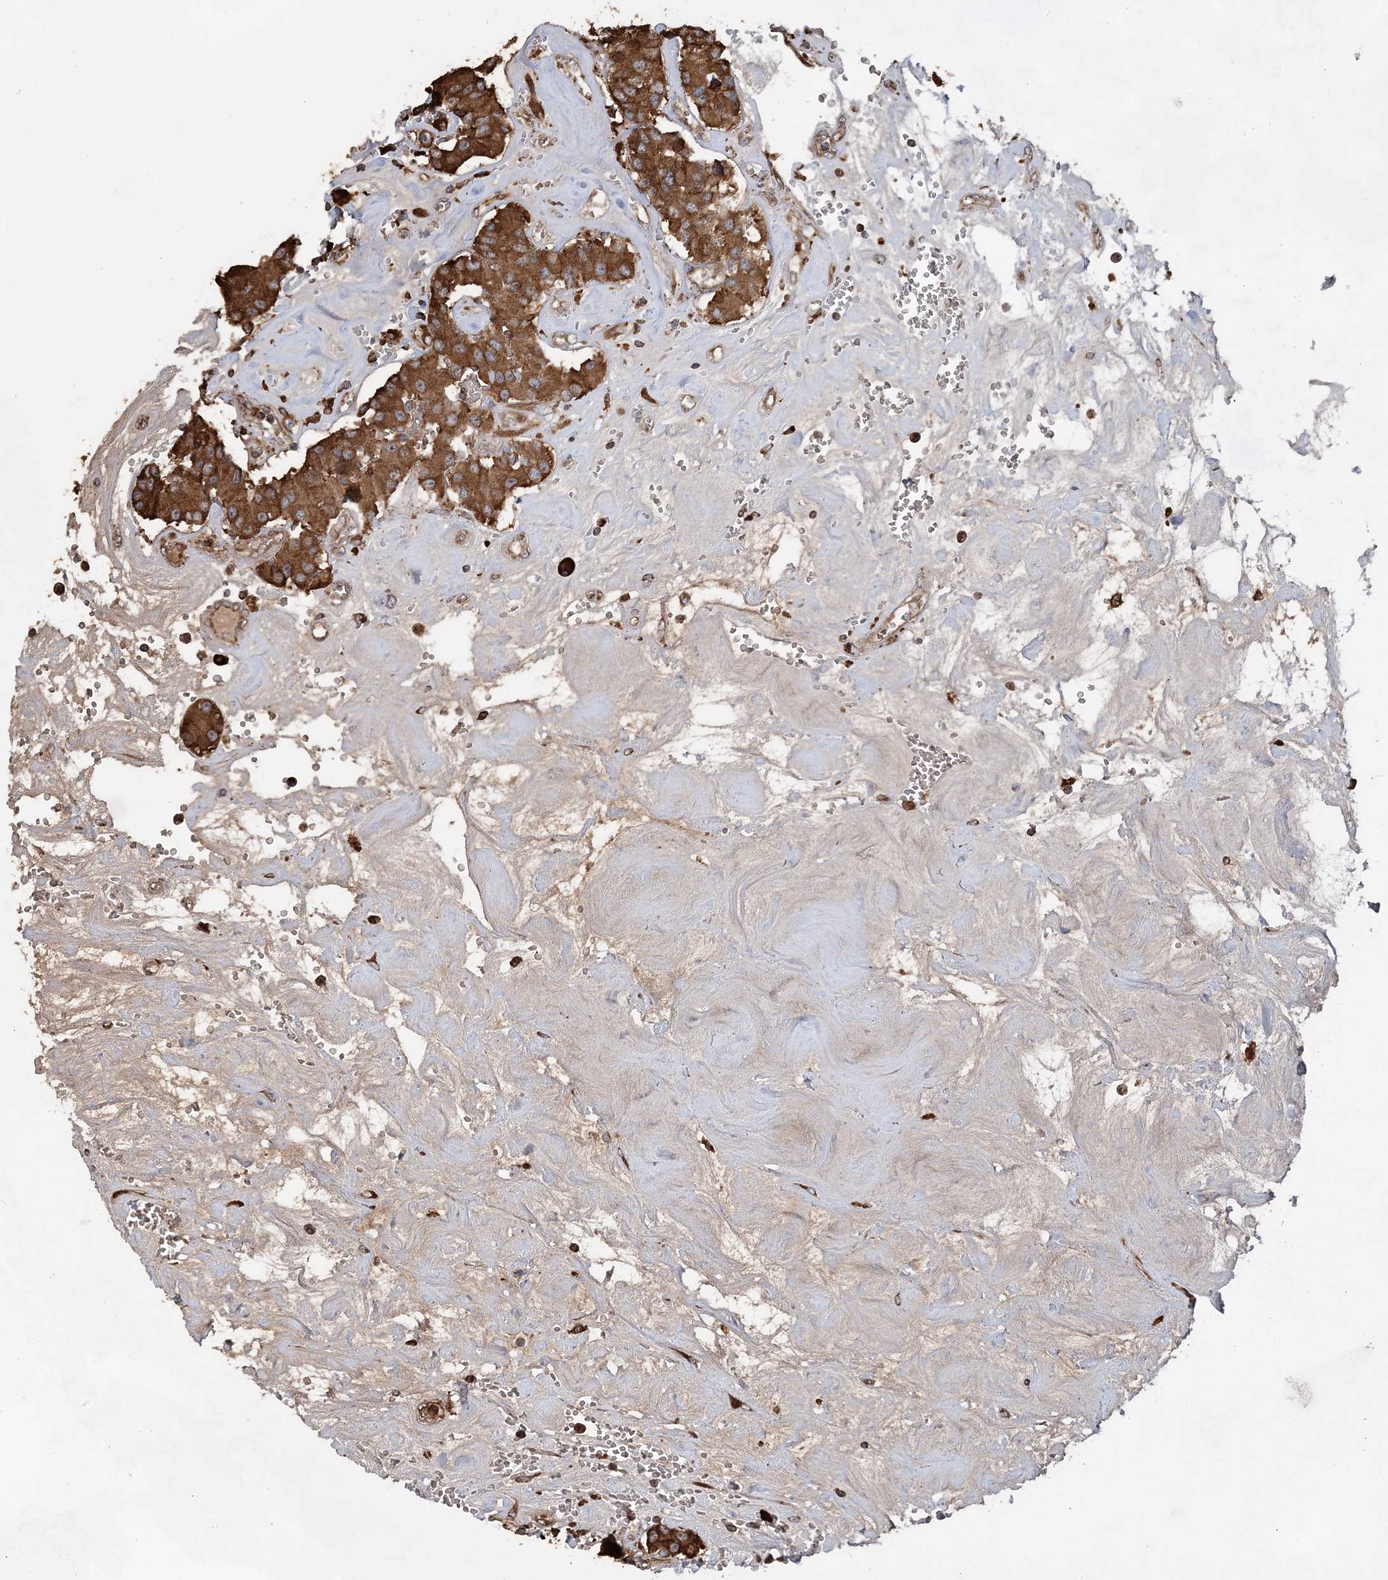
{"staining": {"intensity": "strong", "quantity": ">75%", "location": "cytoplasmic/membranous"}, "tissue": "carcinoid", "cell_type": "Tumor cells", "image_type": "cancer", "snomed": [{"axis": "morphology", "description": "Carcinoid, malignant, NOS"}, {"axis": "topography", "description": "Pancreas"}], "caption": "Protein expression analysis of carcinoid demonstrates strong cytoplasmic/membranous staining in approximately >75% of tumor cells.", "gene": "WDR12", "patient": {"sex": "male", "age": 41}}